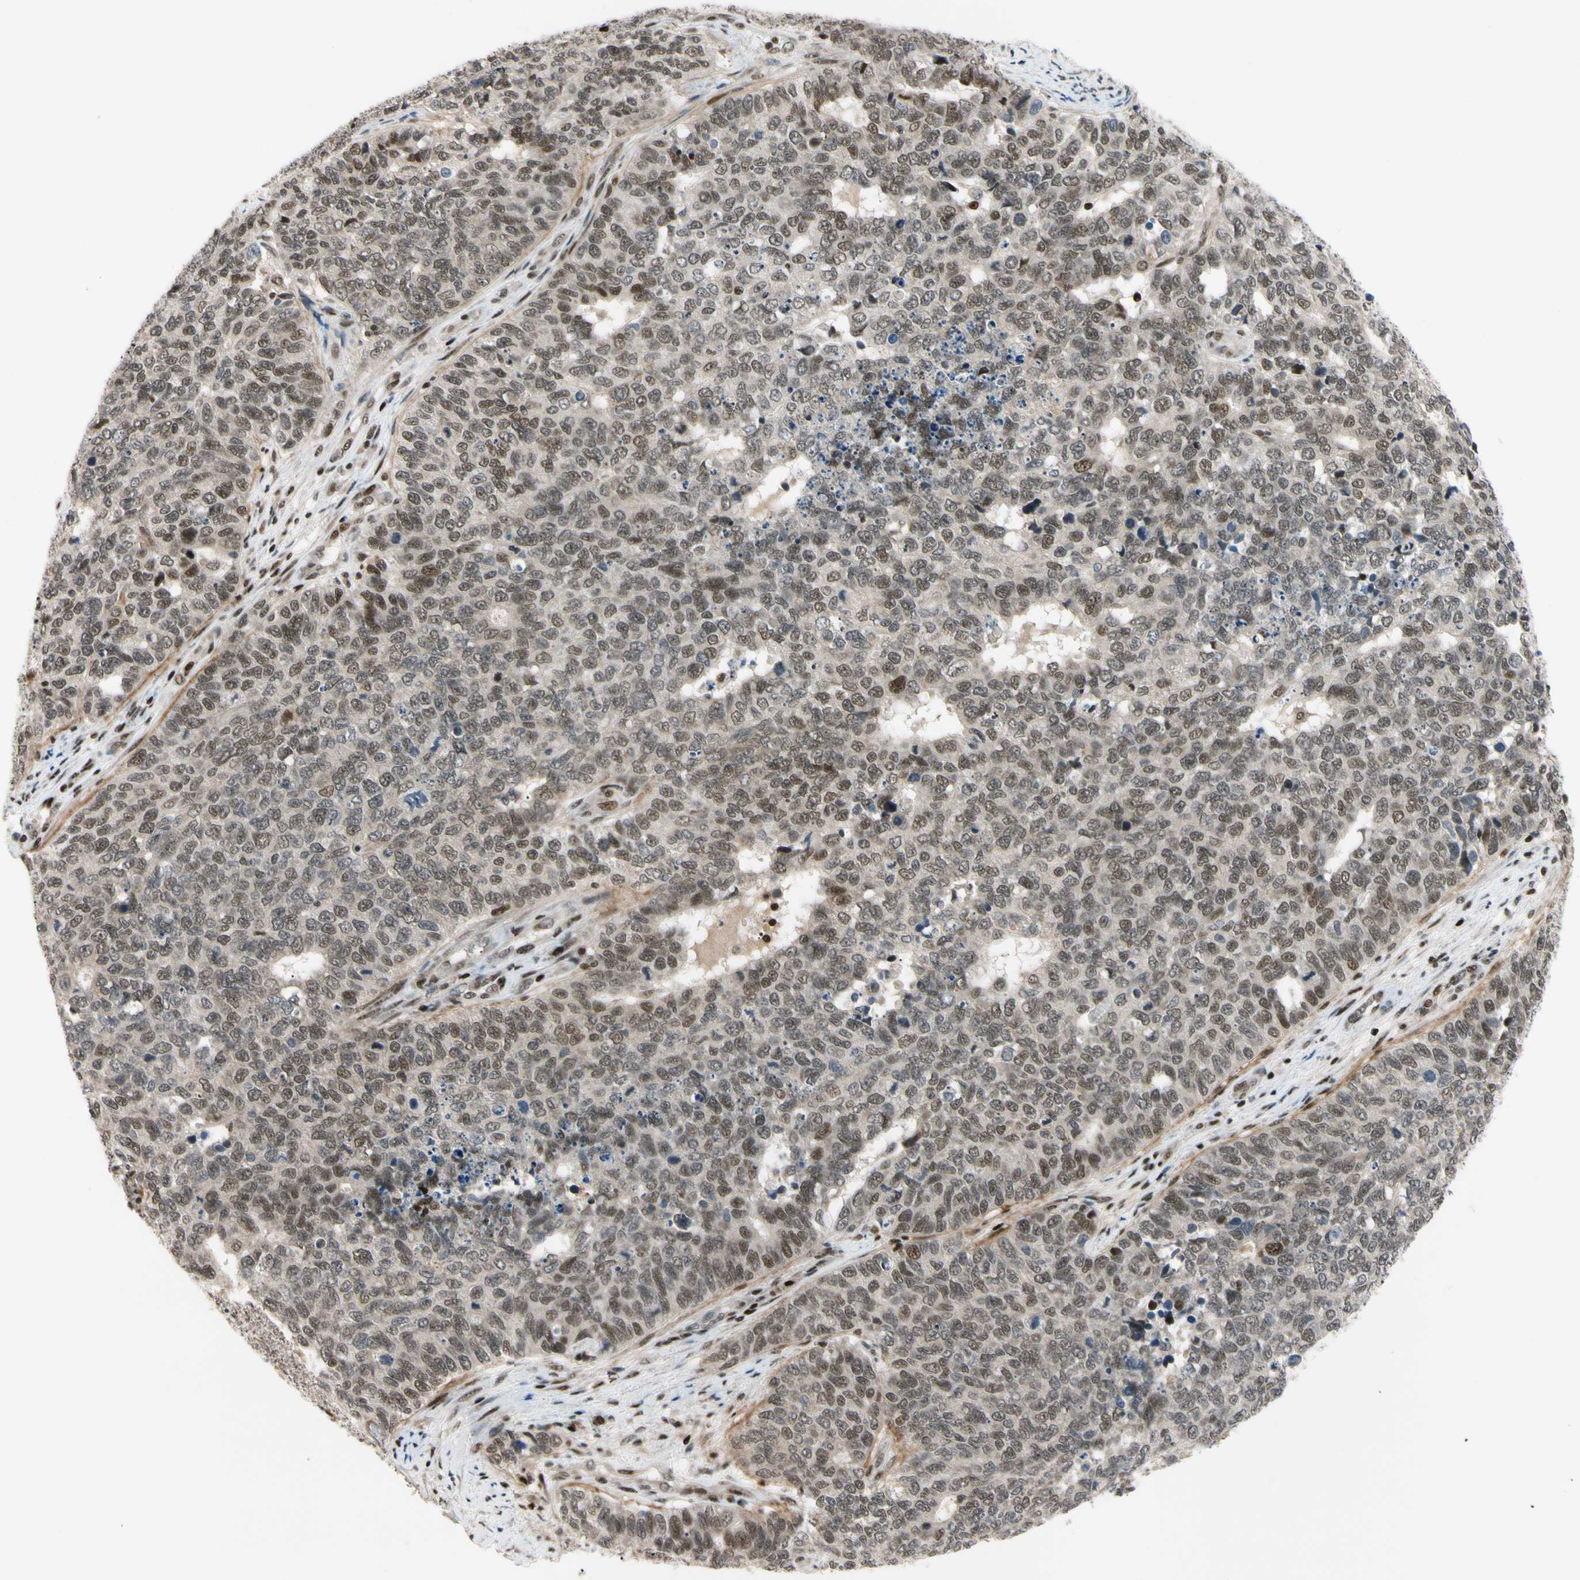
{"staining": {"intensity": "moderate", "quantity": "25%-75%", "location": "nuclear"}, "tissue": "cervical cancer", "cell_type": "Tumor cells", "image_type": "cancer", "snomed": [{"axis": "morphology", "description": "Squamous cell carcinoma, NOS"}, {"axis": "topography", "description": "Cervix"}], "caption": "Immunohistochemical staining of human cervical cancer reveals moderate nuclear protein expression in approximately 25%-75% of tumor cells. The staining was performed using DAB (3,3'-diaminobenzidine) to visualize the protein expression in brown, while the nuclei were stained in blue with hematoxylin (Magnification: 20x).", "gene": "E2F1", "patient": {"sex": "female", "age": 63}}